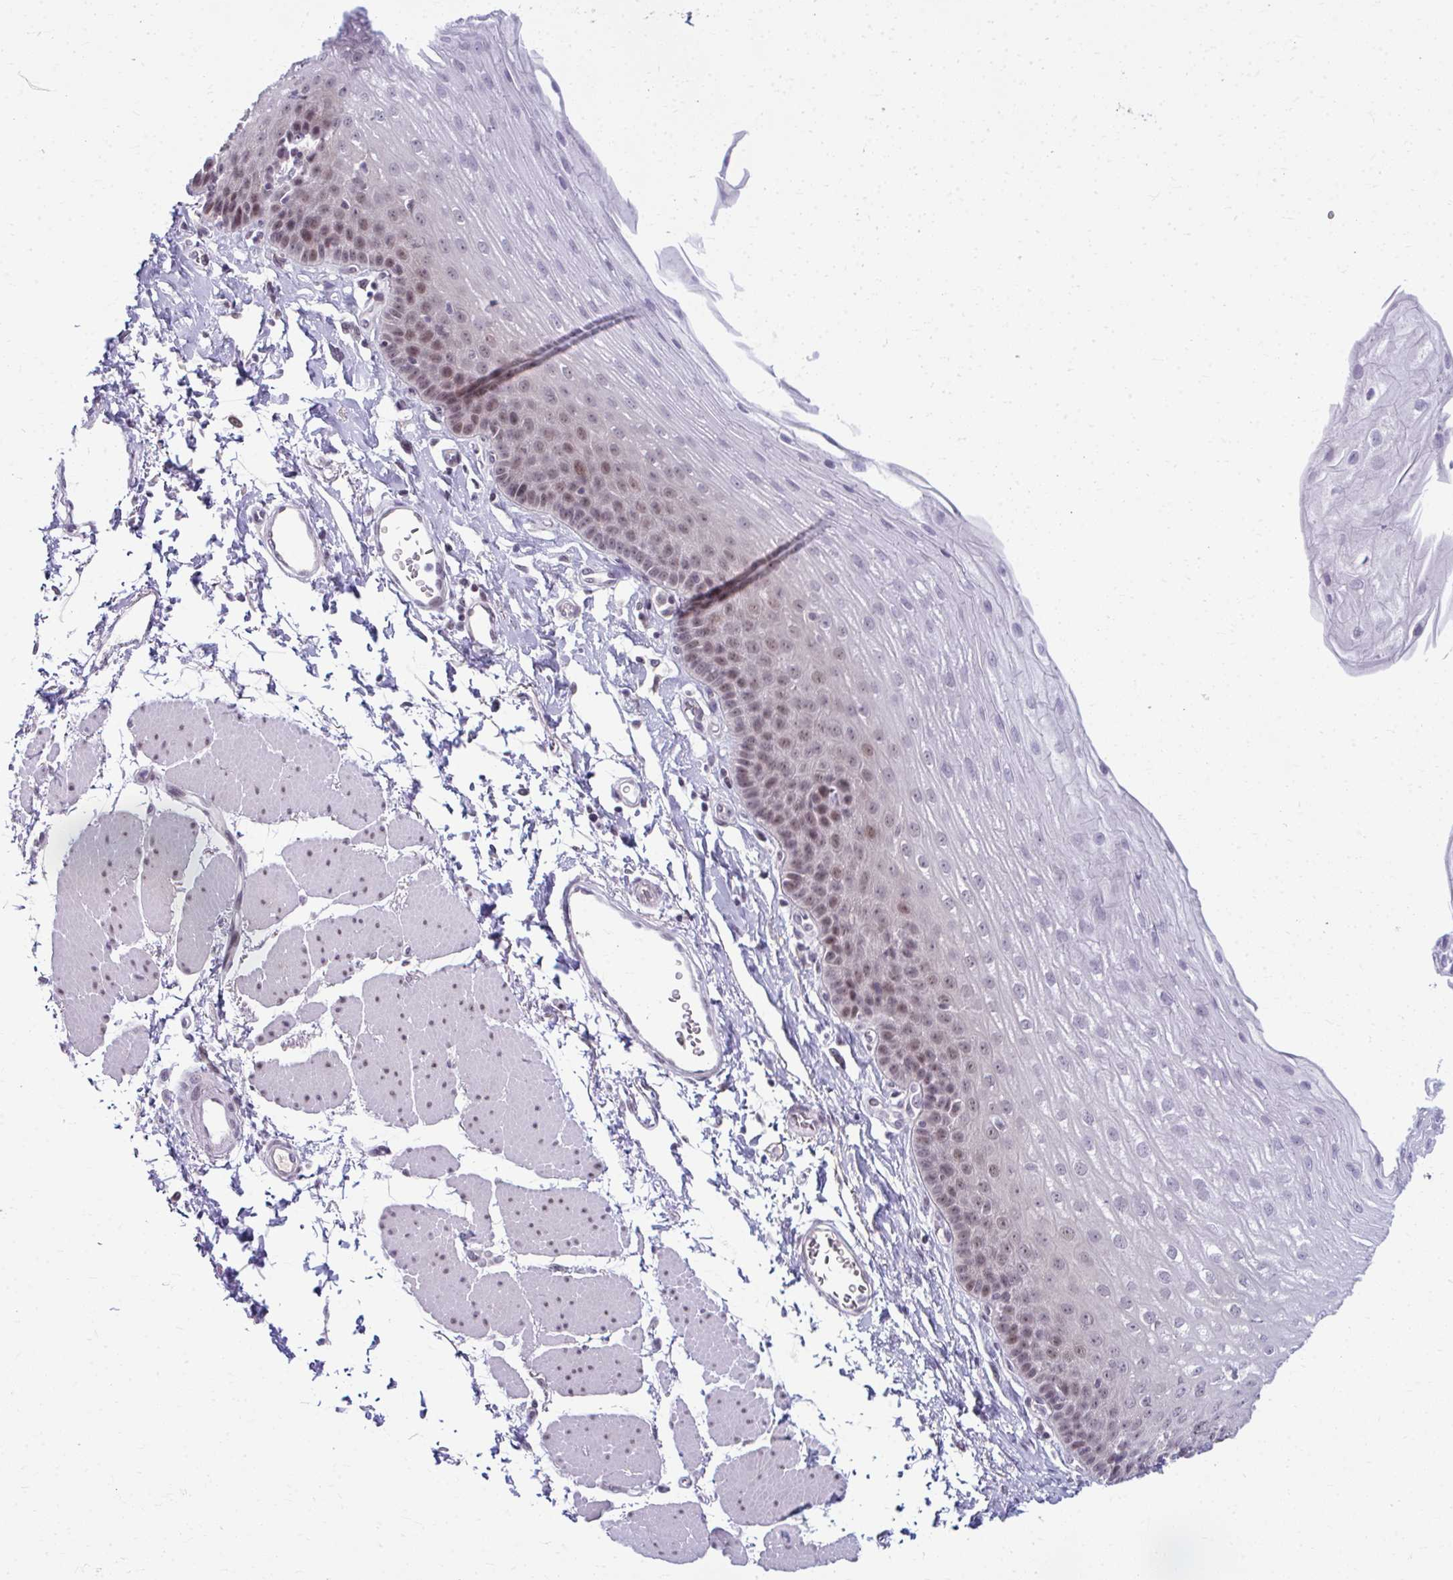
{"staining": {"intensity": "weak", "quantity": "25%-75%", "location": "nuclear"}, "tissue": "esophagus", "cell_type": "Squamous epithelial cells", "image_type": "normal", "snomed": [{"axis": "morphology", "description": "Normal tissue, NOS"}, {"axis": "topography", "description": "Esophagus"}], "caption": "Benign esophagus demonstrates weak nuclear expression in about 25%-75% of squamous epithelial cells (DAB (3,3'-diaminobenzidine) IHC with brightfield microscopy, high magnification)..", "gene": "MAF1", "patient": {"sex": "female", "age": 81}}